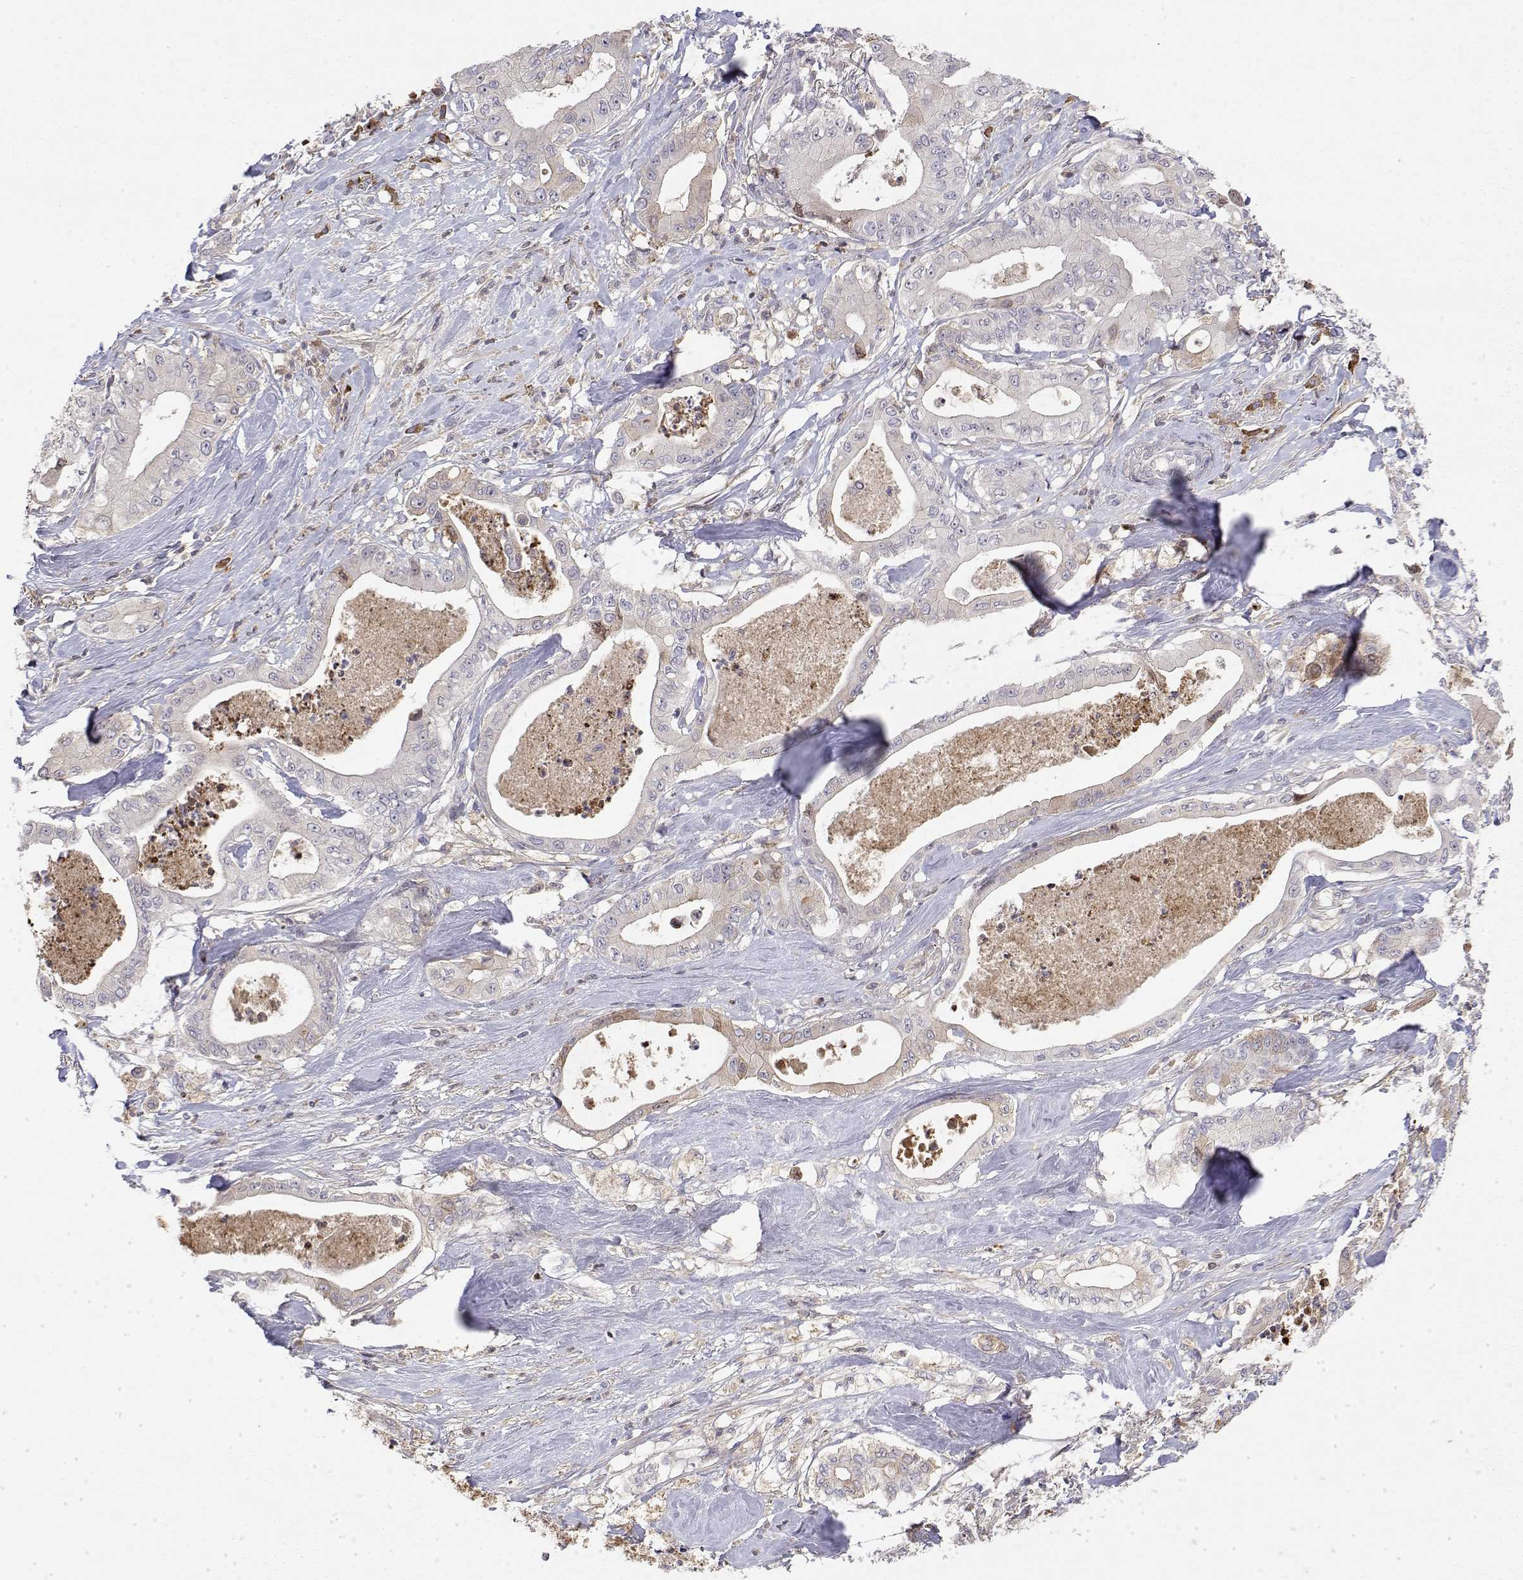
{"staining": {"intensity": "negative", "quantity": "none", "location": "none"}, "tissue": "pancreatic cancer", "cell_type": "Tumor cells", "image_type": "cancer", "snomed": [{"axis": "morphology", "description": "Adenocarcinoma, NOS"}, {"axis": "topography", "description": "Pancreas"}], "caption": "IHC histopathology image of neoplastic tissue: human adenocarcinoma (pancreatic) stained with DAB (3,3'-diaminobenzidine) exhibits no significant protein staining in tumor cells.", "gene": "IGFBP4", "patient": {"sex": "male", "age": 71}}